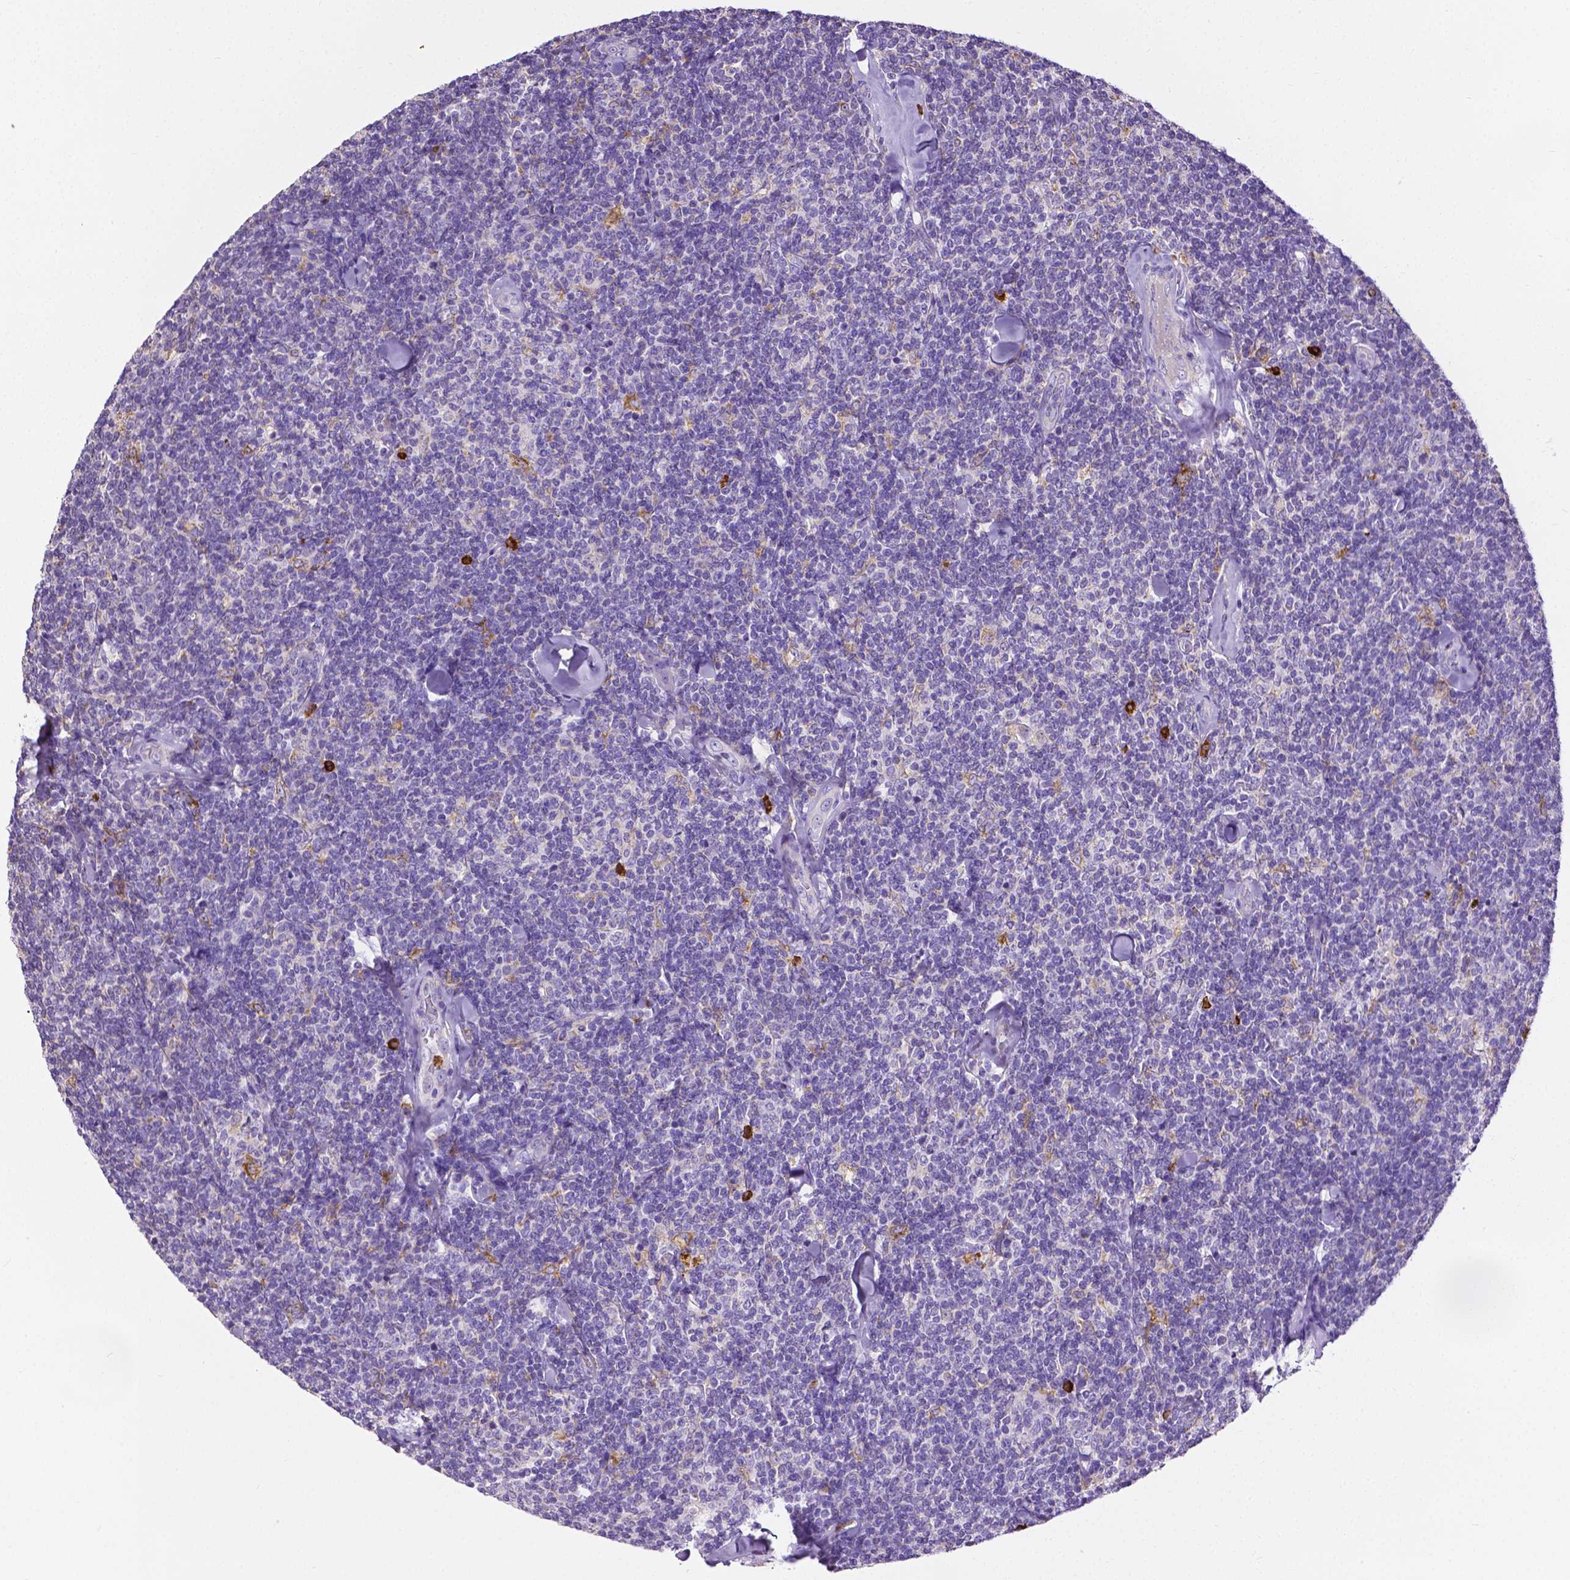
{"staining": {"intensity": "negative", "quantity": "none", "location": "none"}, "tissue": "lymphoma", "cell_type": "Tumor cells", "image_type": "cancer", "snomed": [{"axis": "morphology", "description": "Malignant lymphoma, non-Hodgkin's type, Low grade"}, {"axis": "topography", "description": "Lymph node"}], "caption": "Immunohistochemistry (IHC) of human malignant lymphoma, non-Hodgkin's type (low-grade) reveals no staining in tumor cells. The staining was performed using DAB to visualize the protein expression in brown, while the nuclei were stained in blue with hematoxylin (Magnification: 20x).", "gene": "MMP9", "patient": {"sex": "female", "age": 56}}